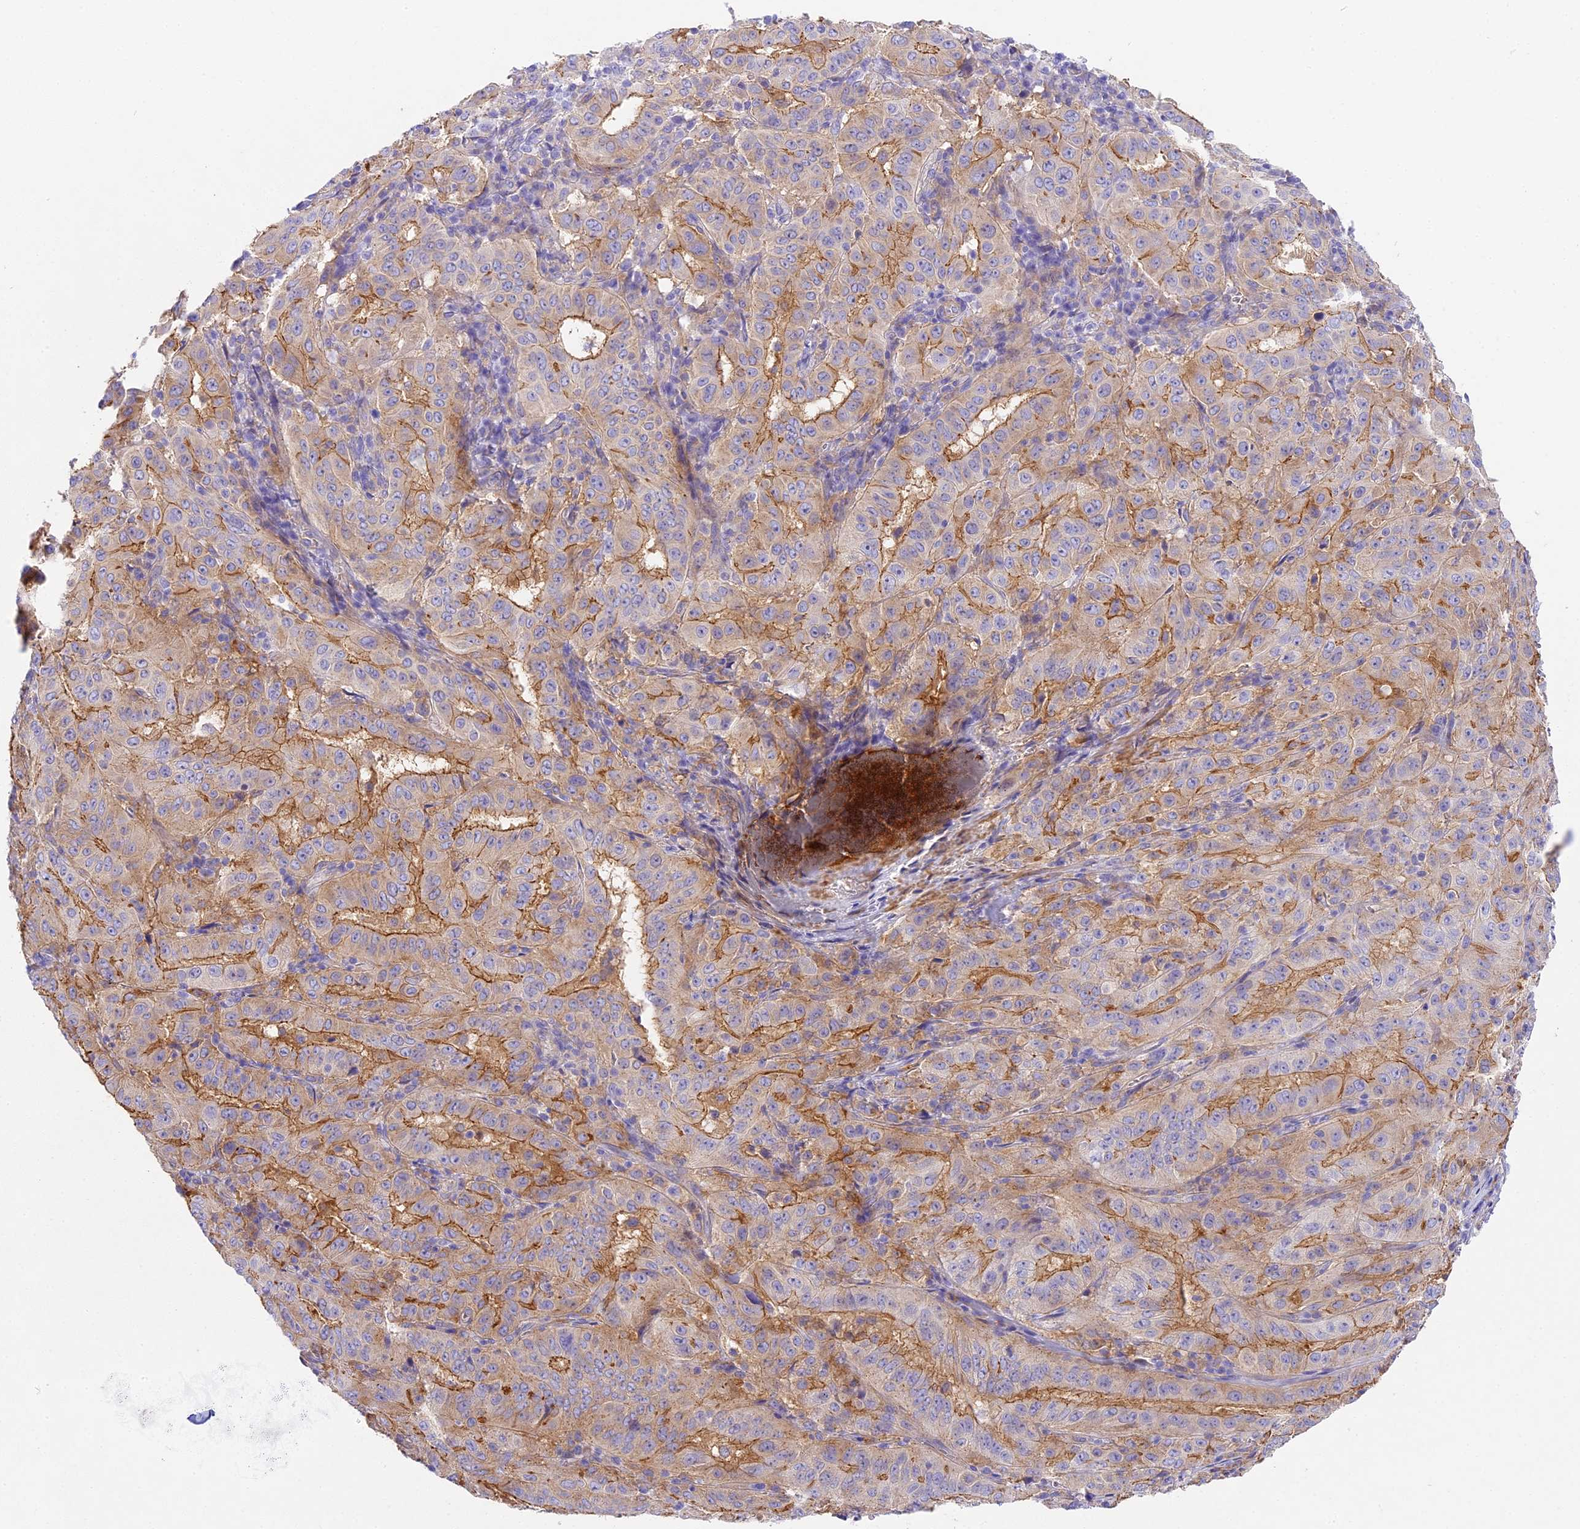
{"staining": {"intensity": "moderate", "quantity": ">75%", "location": "cytoplasmic/membranous"}, "tissue": "pancreatic cancer", "cell_type": "Tumor cells", "image_type": "cancer", "snomed": [{"axis": "morphology", "description": "Adenocarcinoma, NOS"}, {"axis": "topography", "description": "Pancreas"}], "caption": "Immunohistochemical staining of adenocarcinoma (pancreatic) reveals moderate cytoplasmic/membranous protein staining in approximately >75% of tumor cells.", "gene": "HOMER3", "patient": {"sex": "male", "age": 63}}